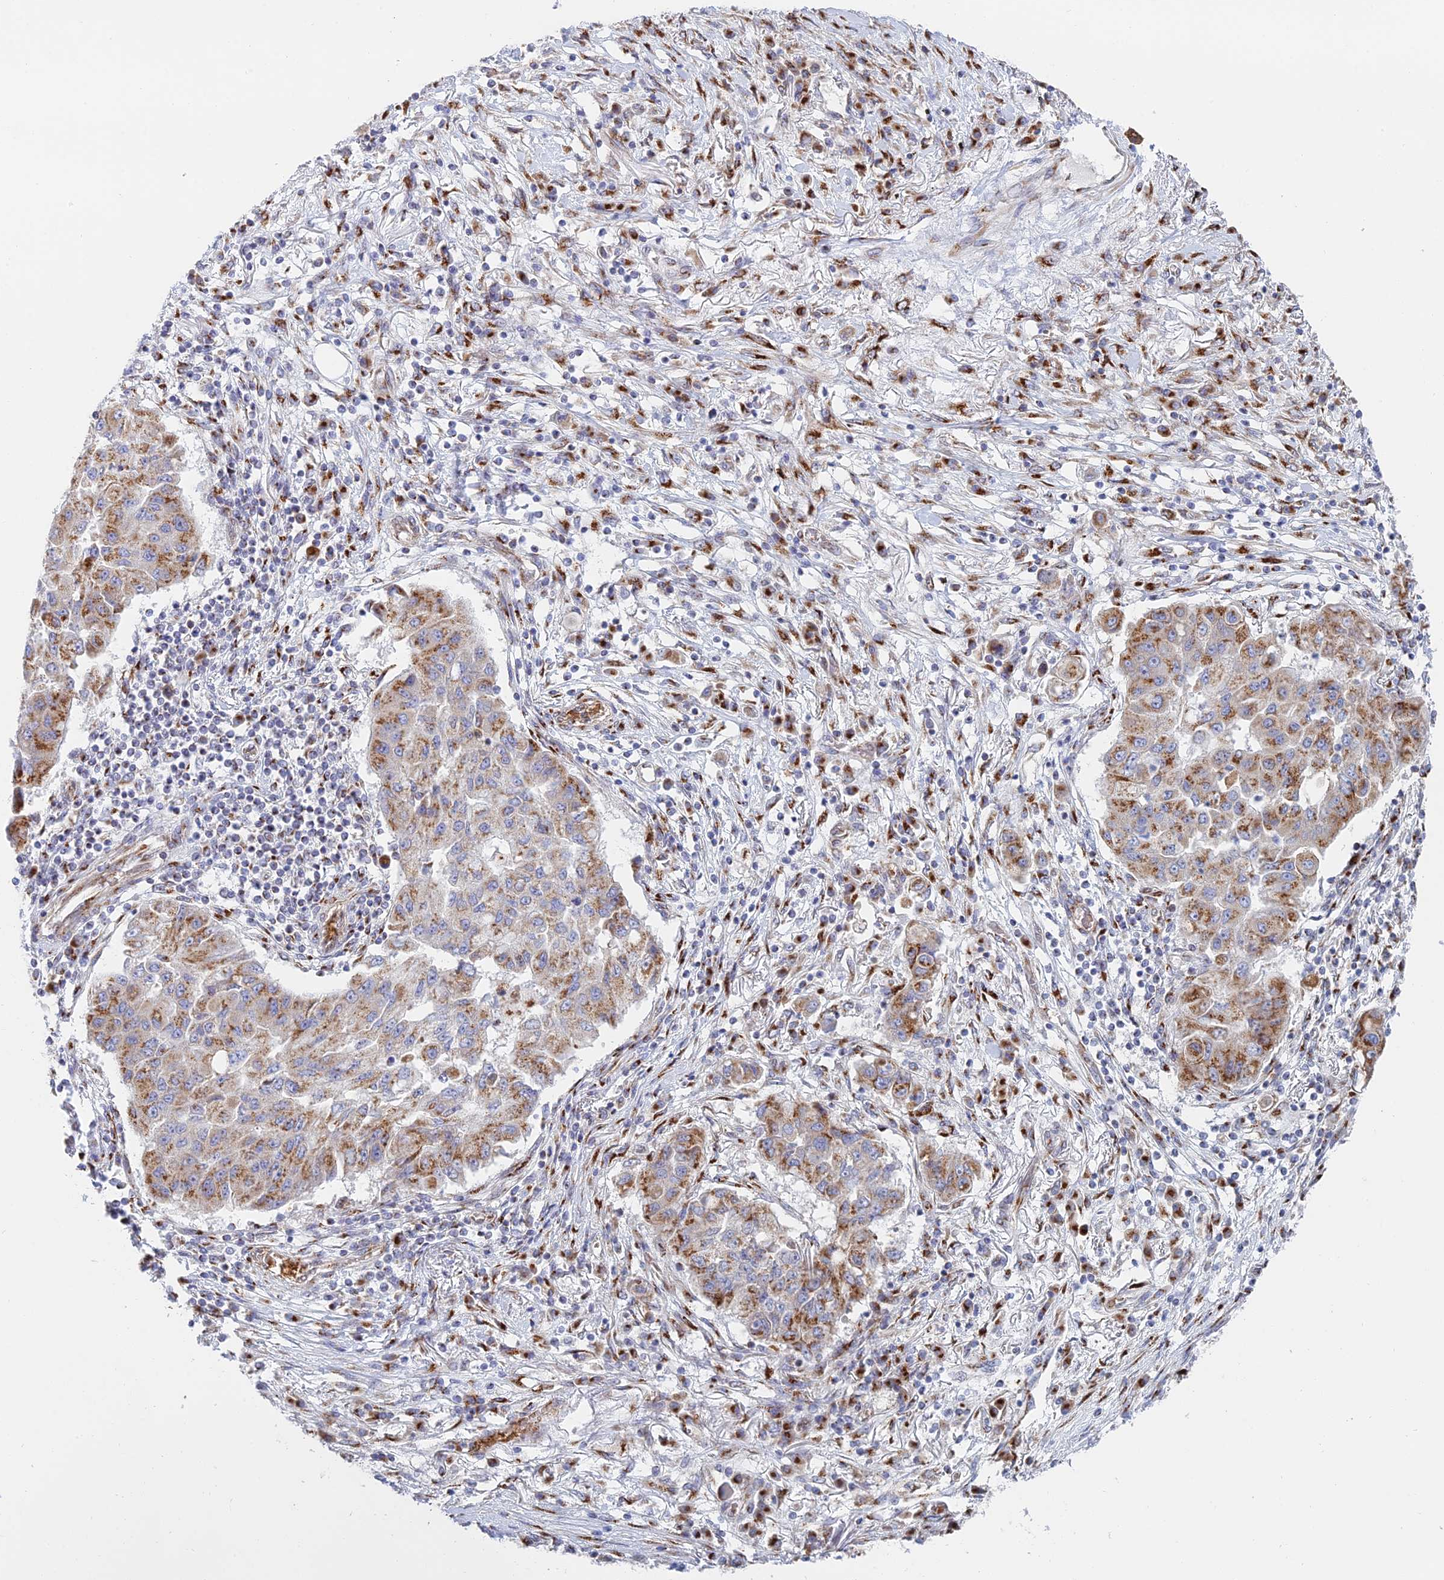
{"staining": {"intensity": "moderate", "quantity": "25%-75%", "location": "cytoplasmic/membranous"}, "tissue": "lung cancer", "cell_type": "Tumor cells", "image_type": "cancer", "snomed": [{"axis": "morphology", "description": "Squamous cell carcinoma, NOS"}, {"axis": "topography", "description": "Lung"}], "caption": "Lung cancer (squamous cell carcinoma) stained for a protein reveals moderate cytoplasmic/membranous positivity in tumor cells.", "gene": "HS2ST1", "patient": {"sex": "male", "age": 74}}